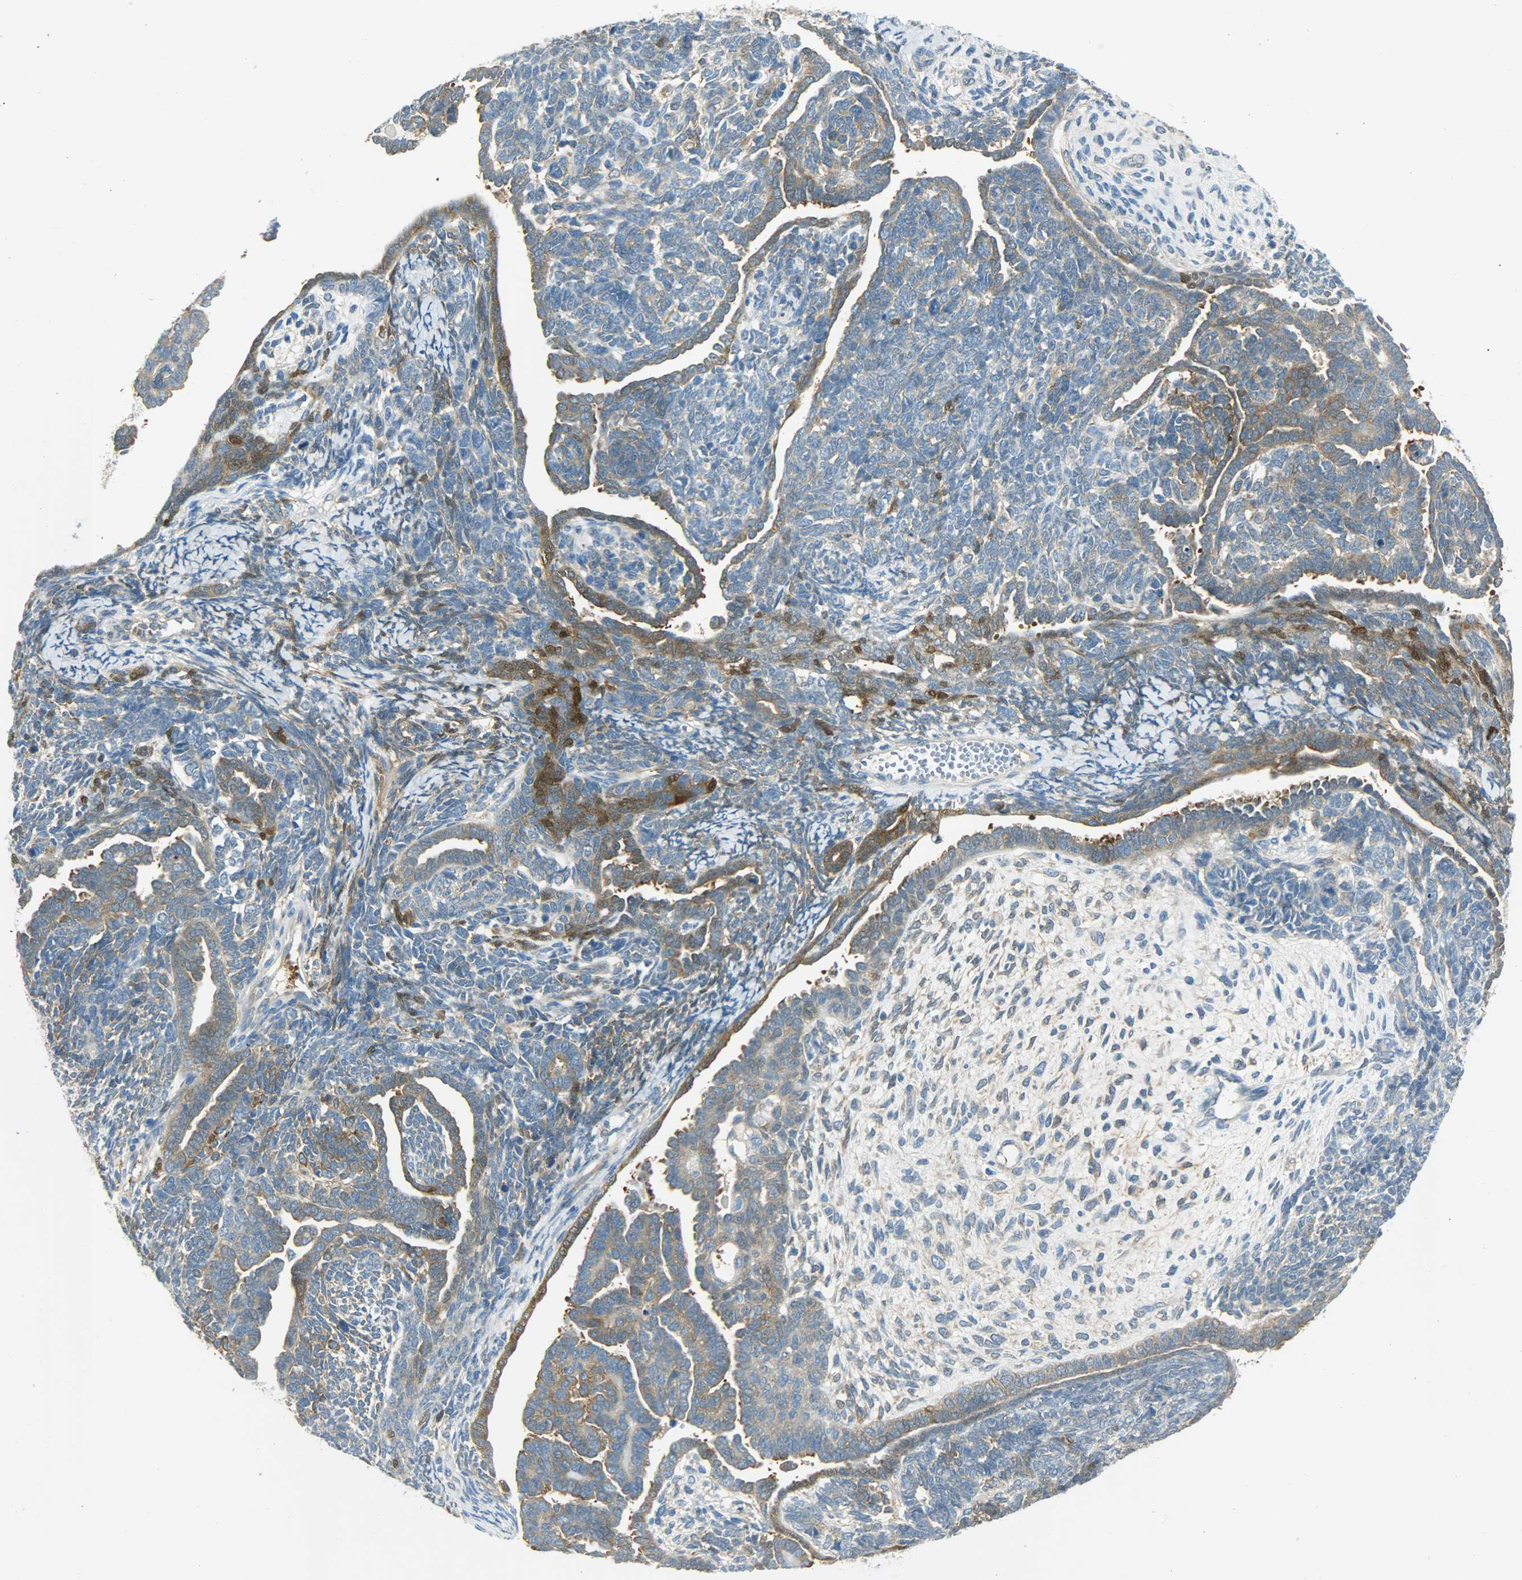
{"staining": {"intensity": "moderate", "quantity": ">75%", "location": "cytoplasmic/membranous"}, "tissue": "endometrial cancer", "cell_type": "Tumor cells", "image_type": "cancer", "snomed": [{"axis": "morphology", "description": "Neoplasm, malignant, NOS"}, {"axis": "topography", "description": "Endometrium"}], "caption": "Moderate cytoplasmic/membranous staining is identified in about >75% of tumor cells in malignant neoplasm (endometrial).", "gene": "TSC22D2", "patient": {"sex": "female", "age": 74}}